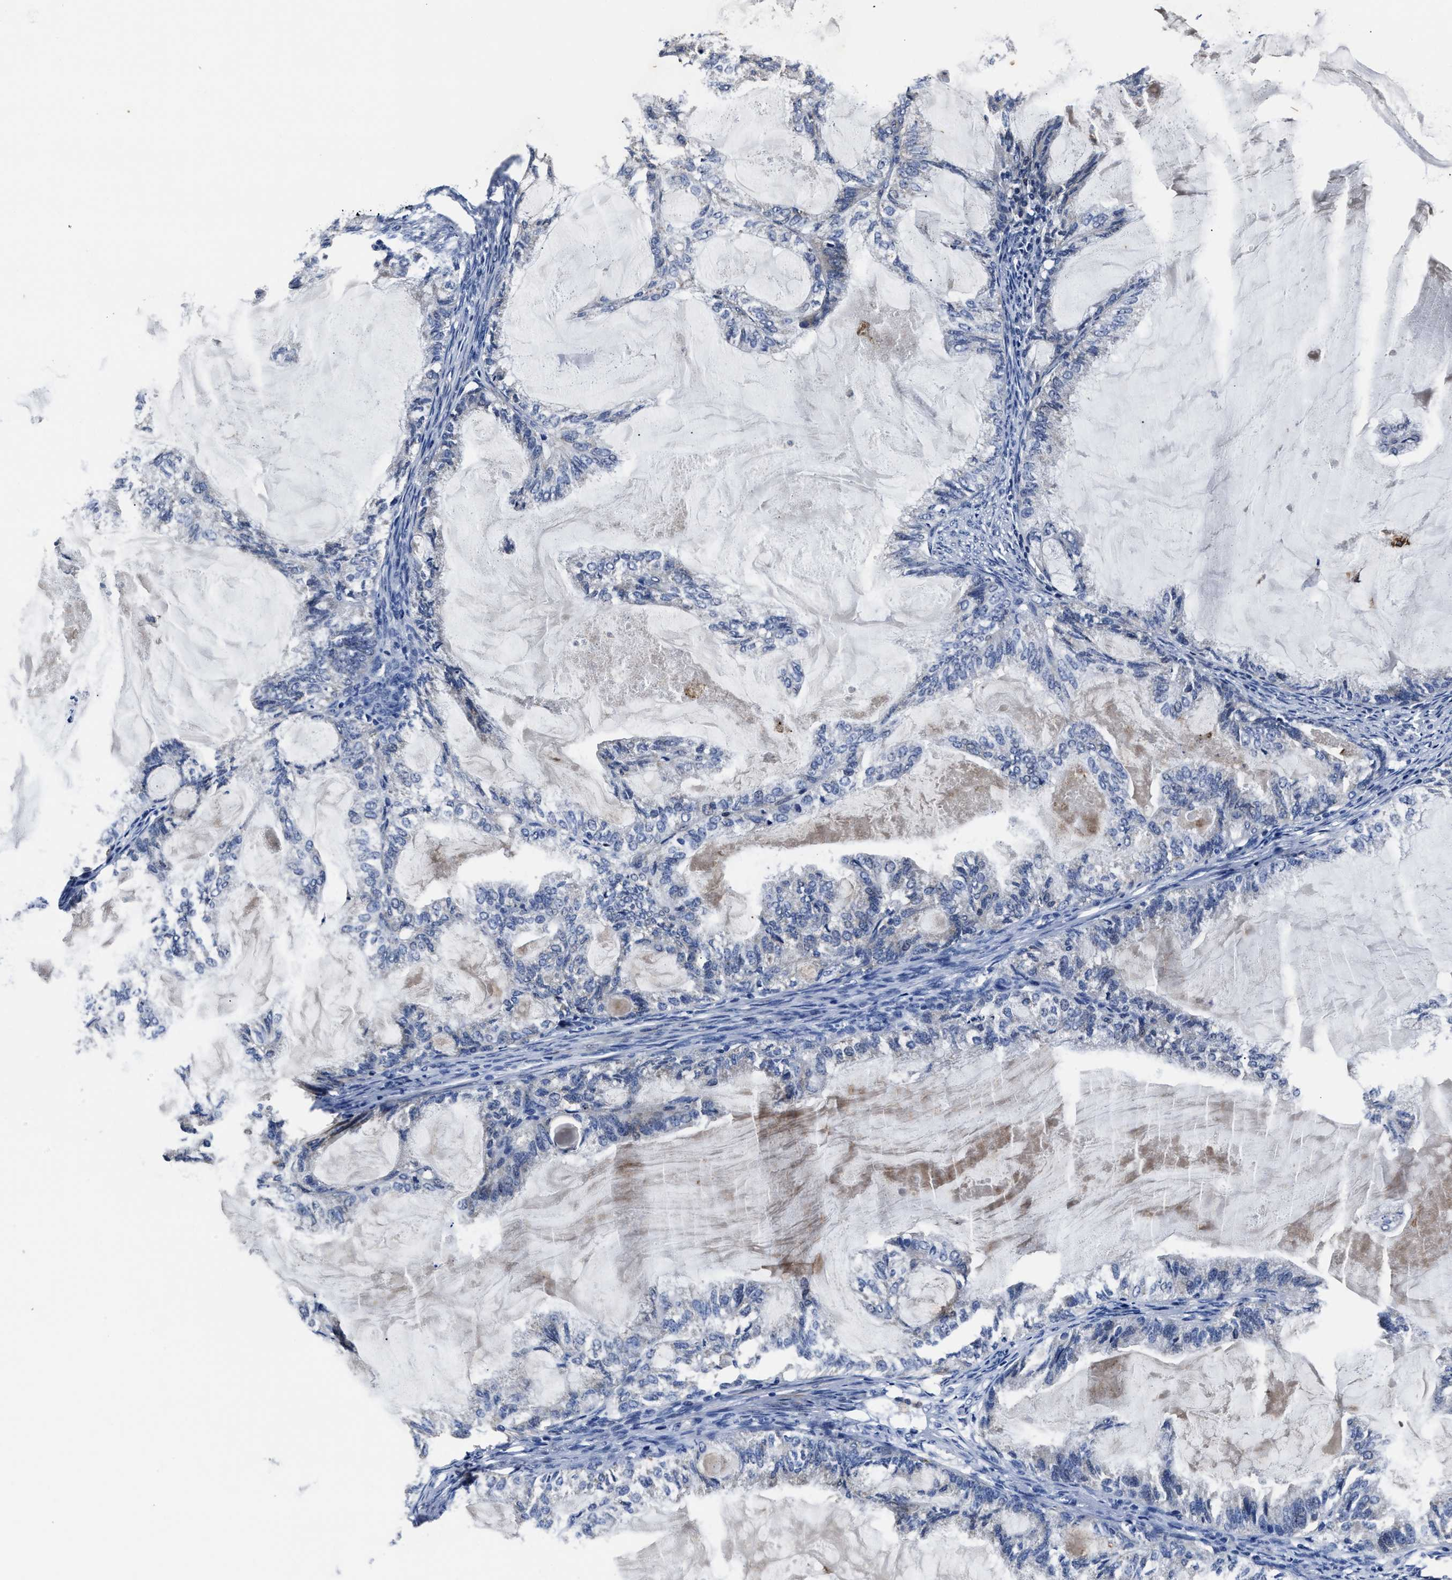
{"staining": {"intensity": "negative", "quantity": "none", "location": "none"}, "tissue": "endometrial cancer", "cell_type": "Tumor cells", "image_type": "cancer", "snomed": [{"axis": "morphology", "description": "Adenocarcinoma, NOS"}, {"axis": "topography", "description": "Endometrium"}], "caption": "Human adenocarcinoma (endometrial) stained for a protein using immunohistochemistry (IHC) reveals no staining in tumor cells.", "gene": "RSBN1L", "patient": {"sex": "female", "age": 86}}